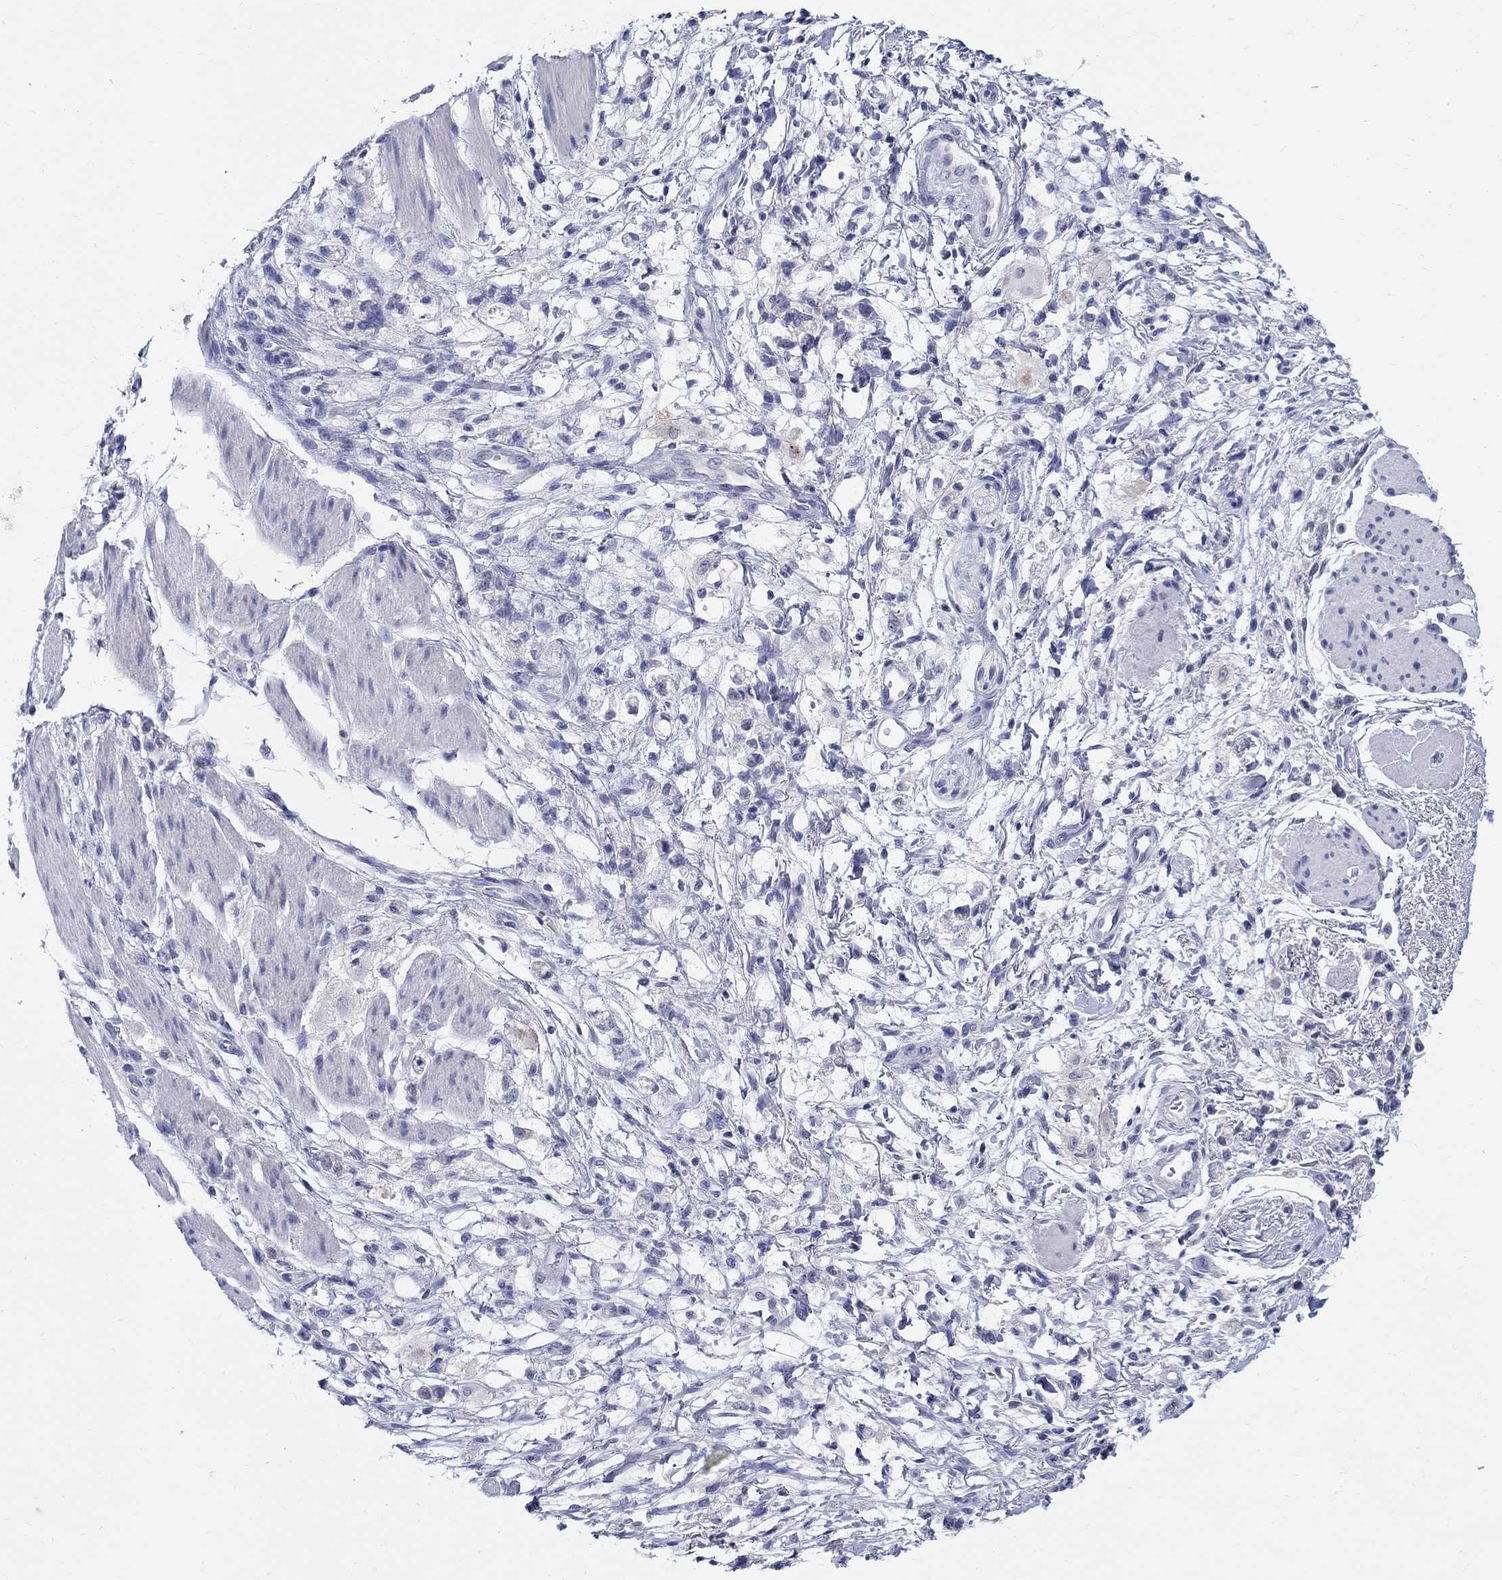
{"staining": {"intensity": "negative", "quantity": "none", "location": "none"}, "tissue": "stomach cancer", "cell_type": "Tumor cells", "image_type": "cancer", "snomed": [{"axis": "morphology", "description": "Adenocarcinoma, NOS"}, {"axis": "topography", "description": "Stomach"}], "caption": "DAB (3,3'-diaminobenzidine) immunohistochemical staining of human adenocarcinoma (stomach) demonstrates no significant positivity in tumor cells. Brightfield microscopy of immunohistochemistry stained with DAB (brown) and hematoxylin (blue), captured at high magnification.", "gene": "CRYGD", "patient": {"sex": "female", "age": 60}}